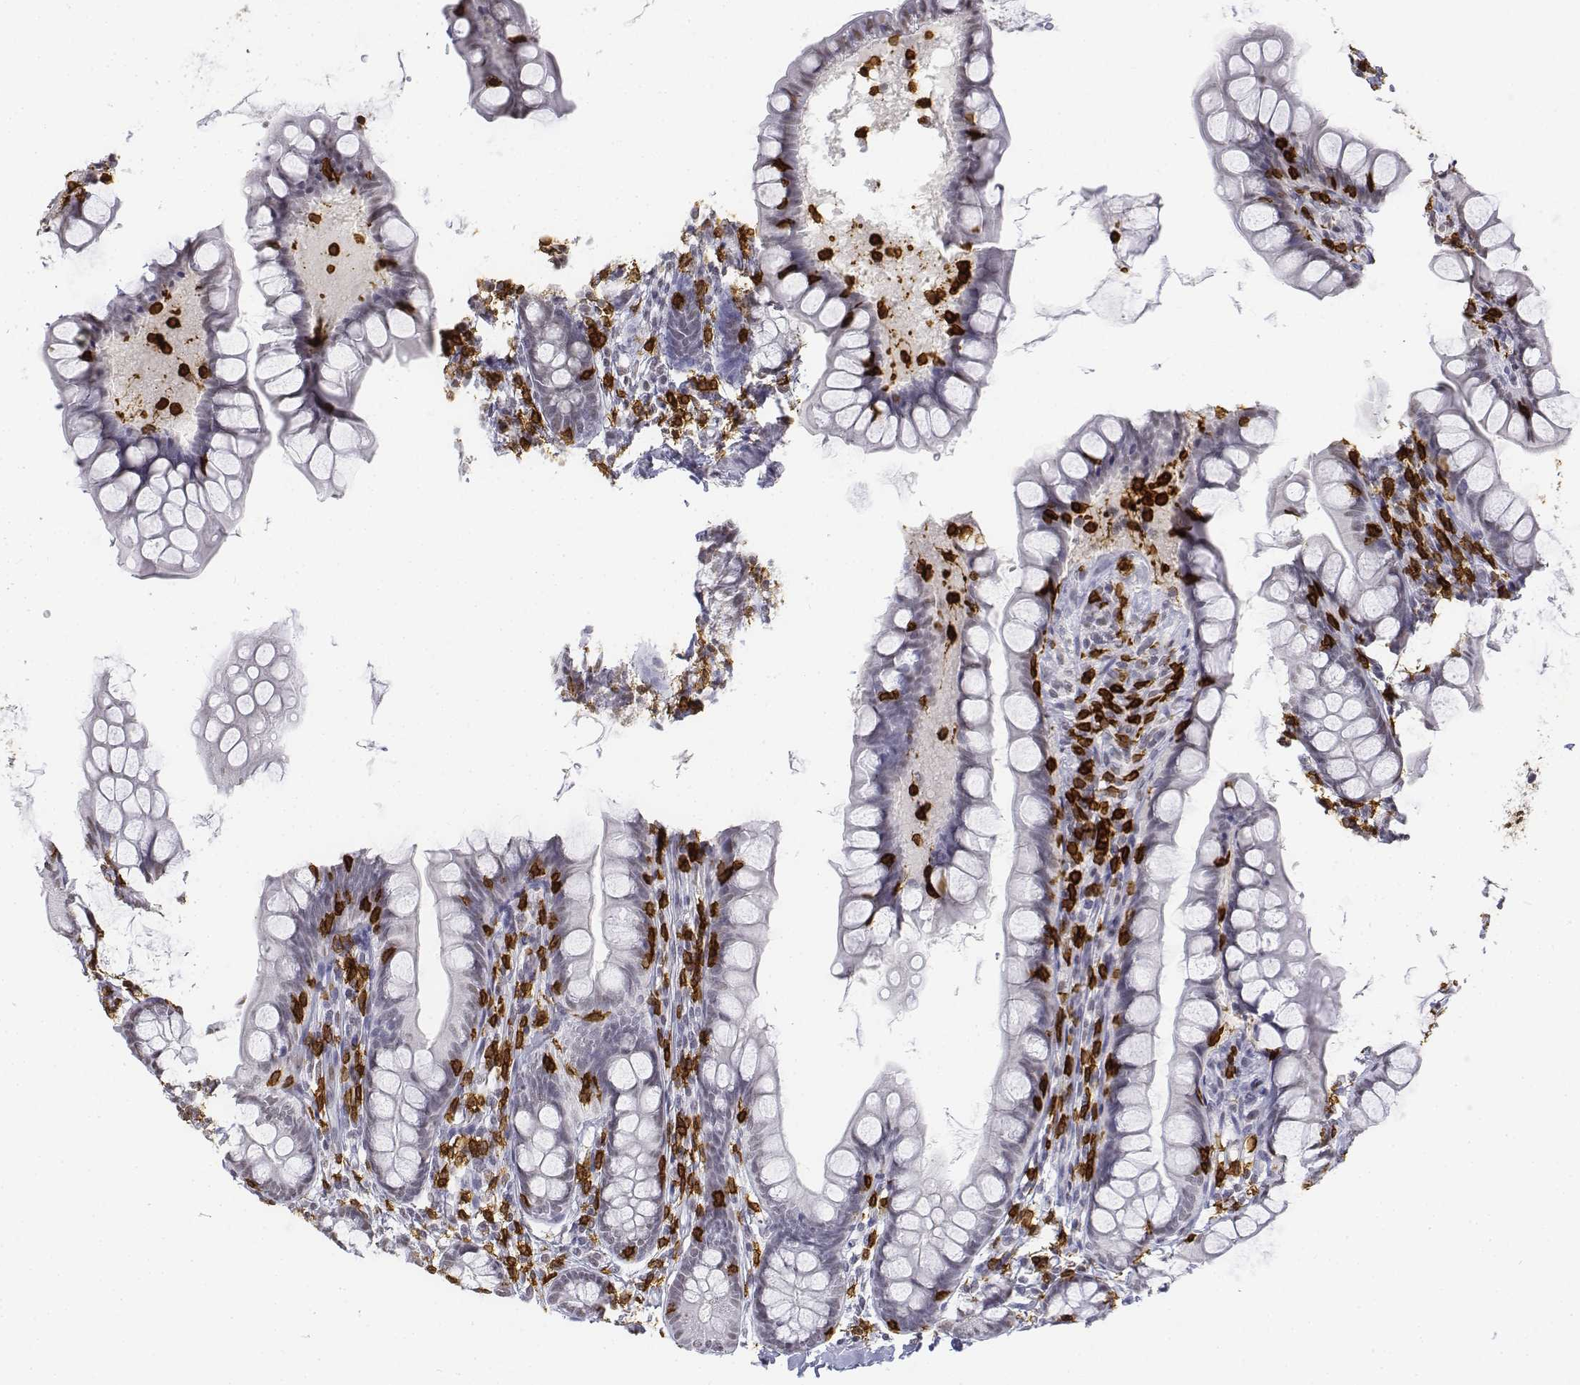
{"staining": {"intensity": "weak", "quantity": "<25%", "location": "nuclear"}, "tissue": "small intestine", "cell_type": "Glandular cells", "image_type": "normal", "snomed": [{"axis": "morphology", "description": "Normal tissue, NOS"}, {"axis": "topography", "description": "Small intestine"}], "caption": "Immunohistochemistry (IHC) image of normal small intestine: human small intestine stained with DAB (3,3'-diaminobenzidine) displays no significant protein expression in glandular cells.", "gene": "CD3E", "patient": {"sex": "male", "age": 70}}